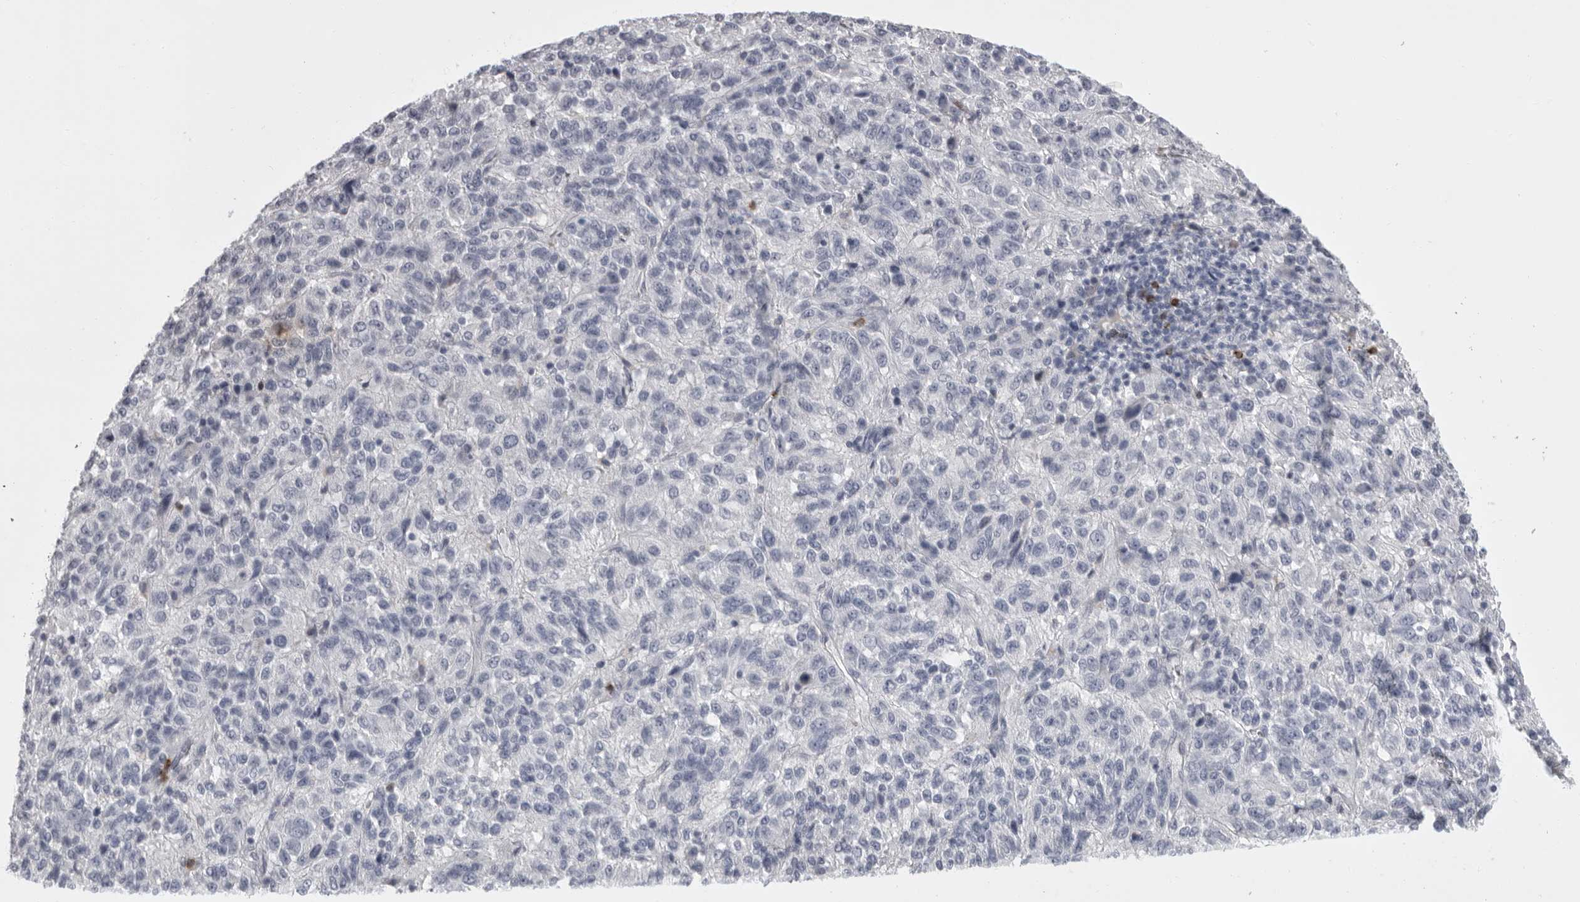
{"staining": {"intensity": "negative", "quantity": "none", "location": "none"}, "tissue": "melanoma", "cell_type": "Tumor cells", "image_type": "cancer", "snomed": [{"axis": "morphology", "description": "Malignant melanoma, Metastatic site"}, {"axis": "topography", "description": "Lung"}], "caption": "Human malignant melanoma (metastatic site) stained for a protein using IHC demonstrates no staining in tumor cells.", "gene": "GNLY", "patient": {"sex": "male", "age": 64}}